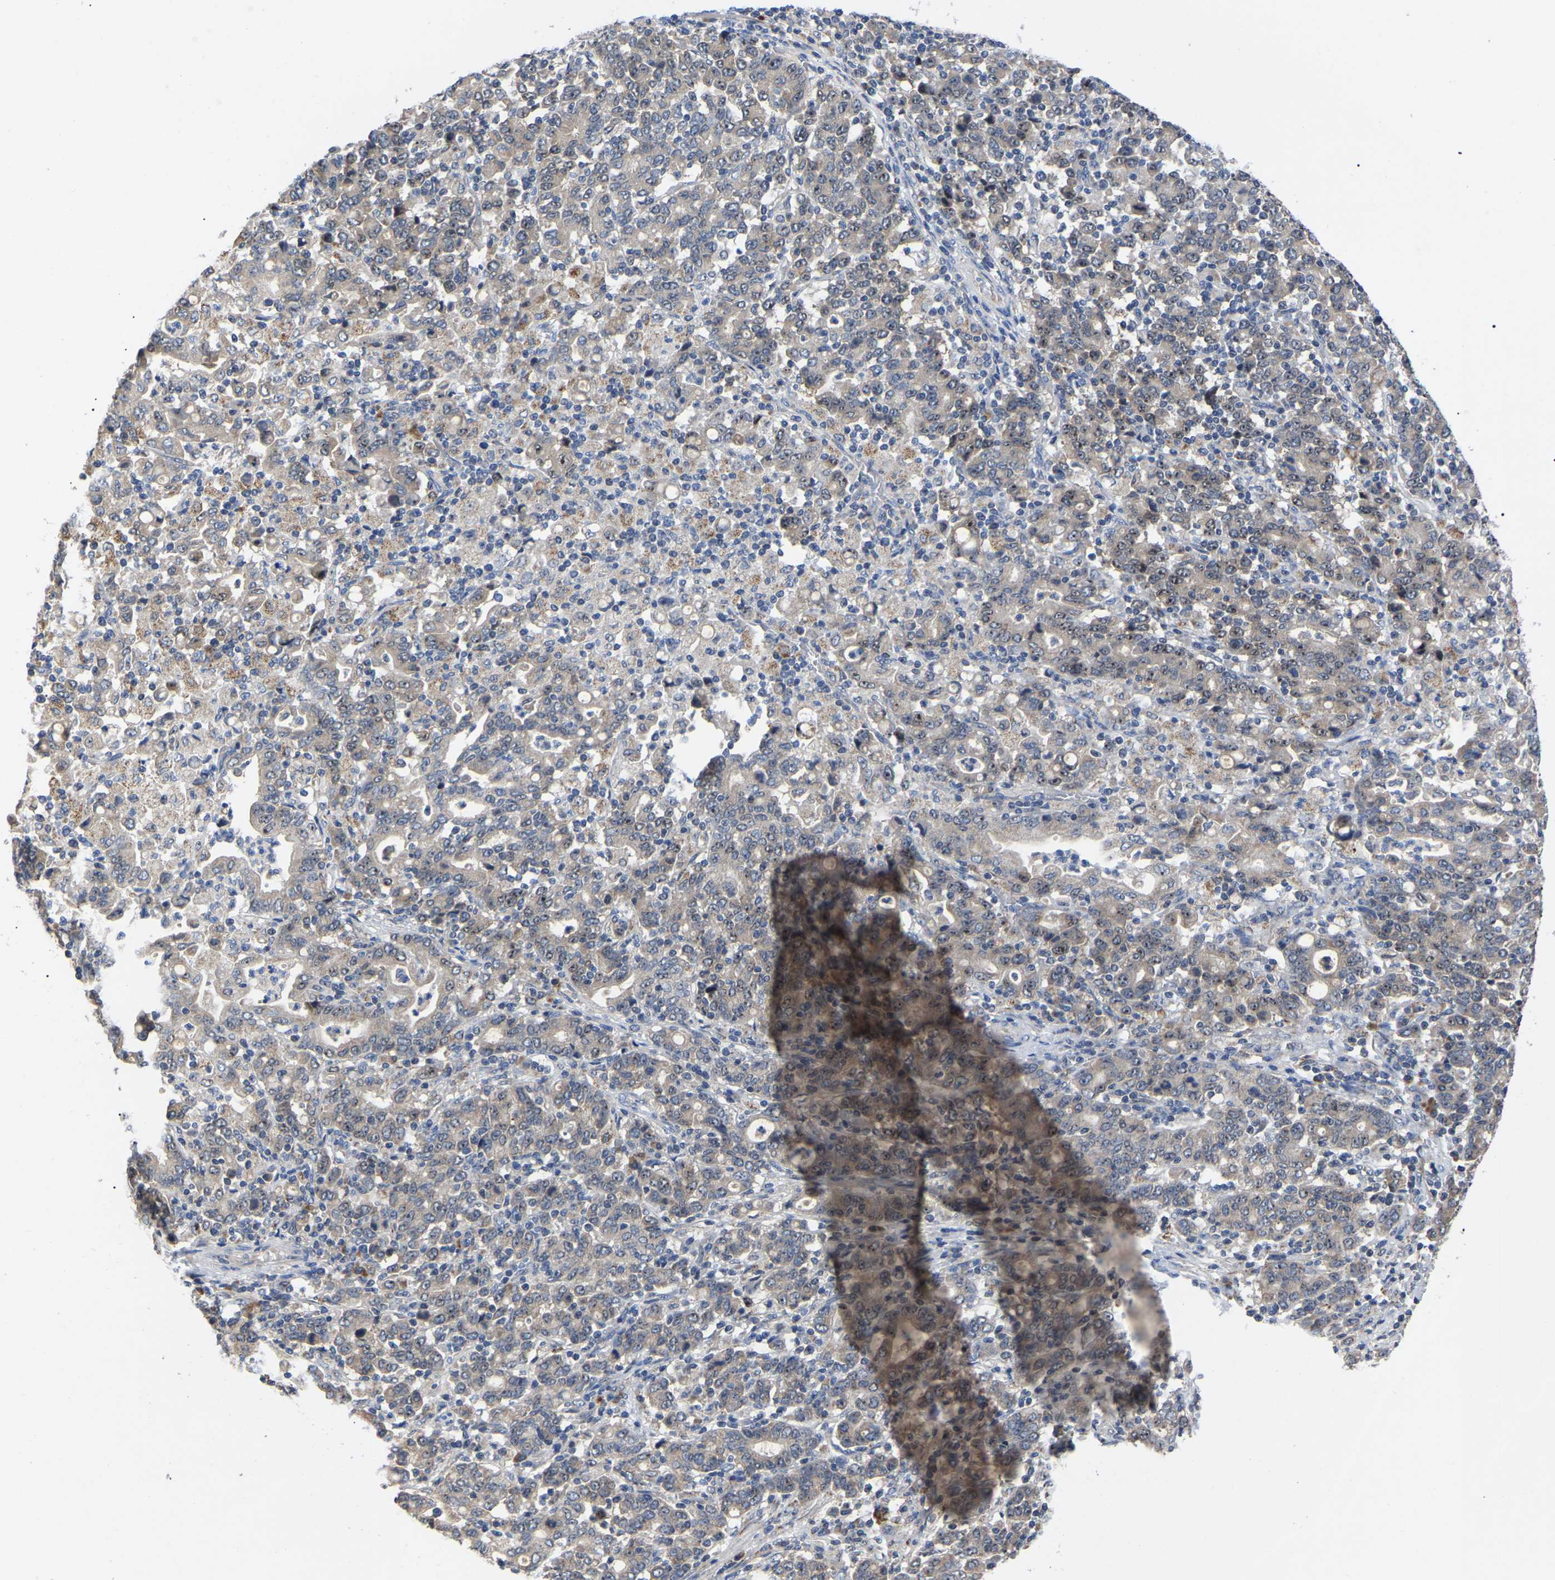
{"staining": {"intensity": "weak", "quantity": ">75%", "location": "cytoplasmic/membranous,nuclear"}, "tissue": "stomach cancer", "cell_type": "Tumor cells", "image_type": "cancer", "snomed": [{"axis": "morphology", "description": "Adenocarcinoma, NOS"}, {"axis": "topography", "description": "Stomach, upper"}], "caption": "IHC staining of stomach cancer, which reveals low levels of weak cytoplasmic/membranous and nuclear positivity in approximately >75% of tumor cells indicating weak cytoplasmic/membranous and nuclear protein positivity. The staining was performed using DAB (3,3'-diaminobenzidine) (brown) for protein detection and nuclei were counterstained in hematoxylin (blue).", "gene": "NOP53", "patient": {"sex": "male", "age": 69}}